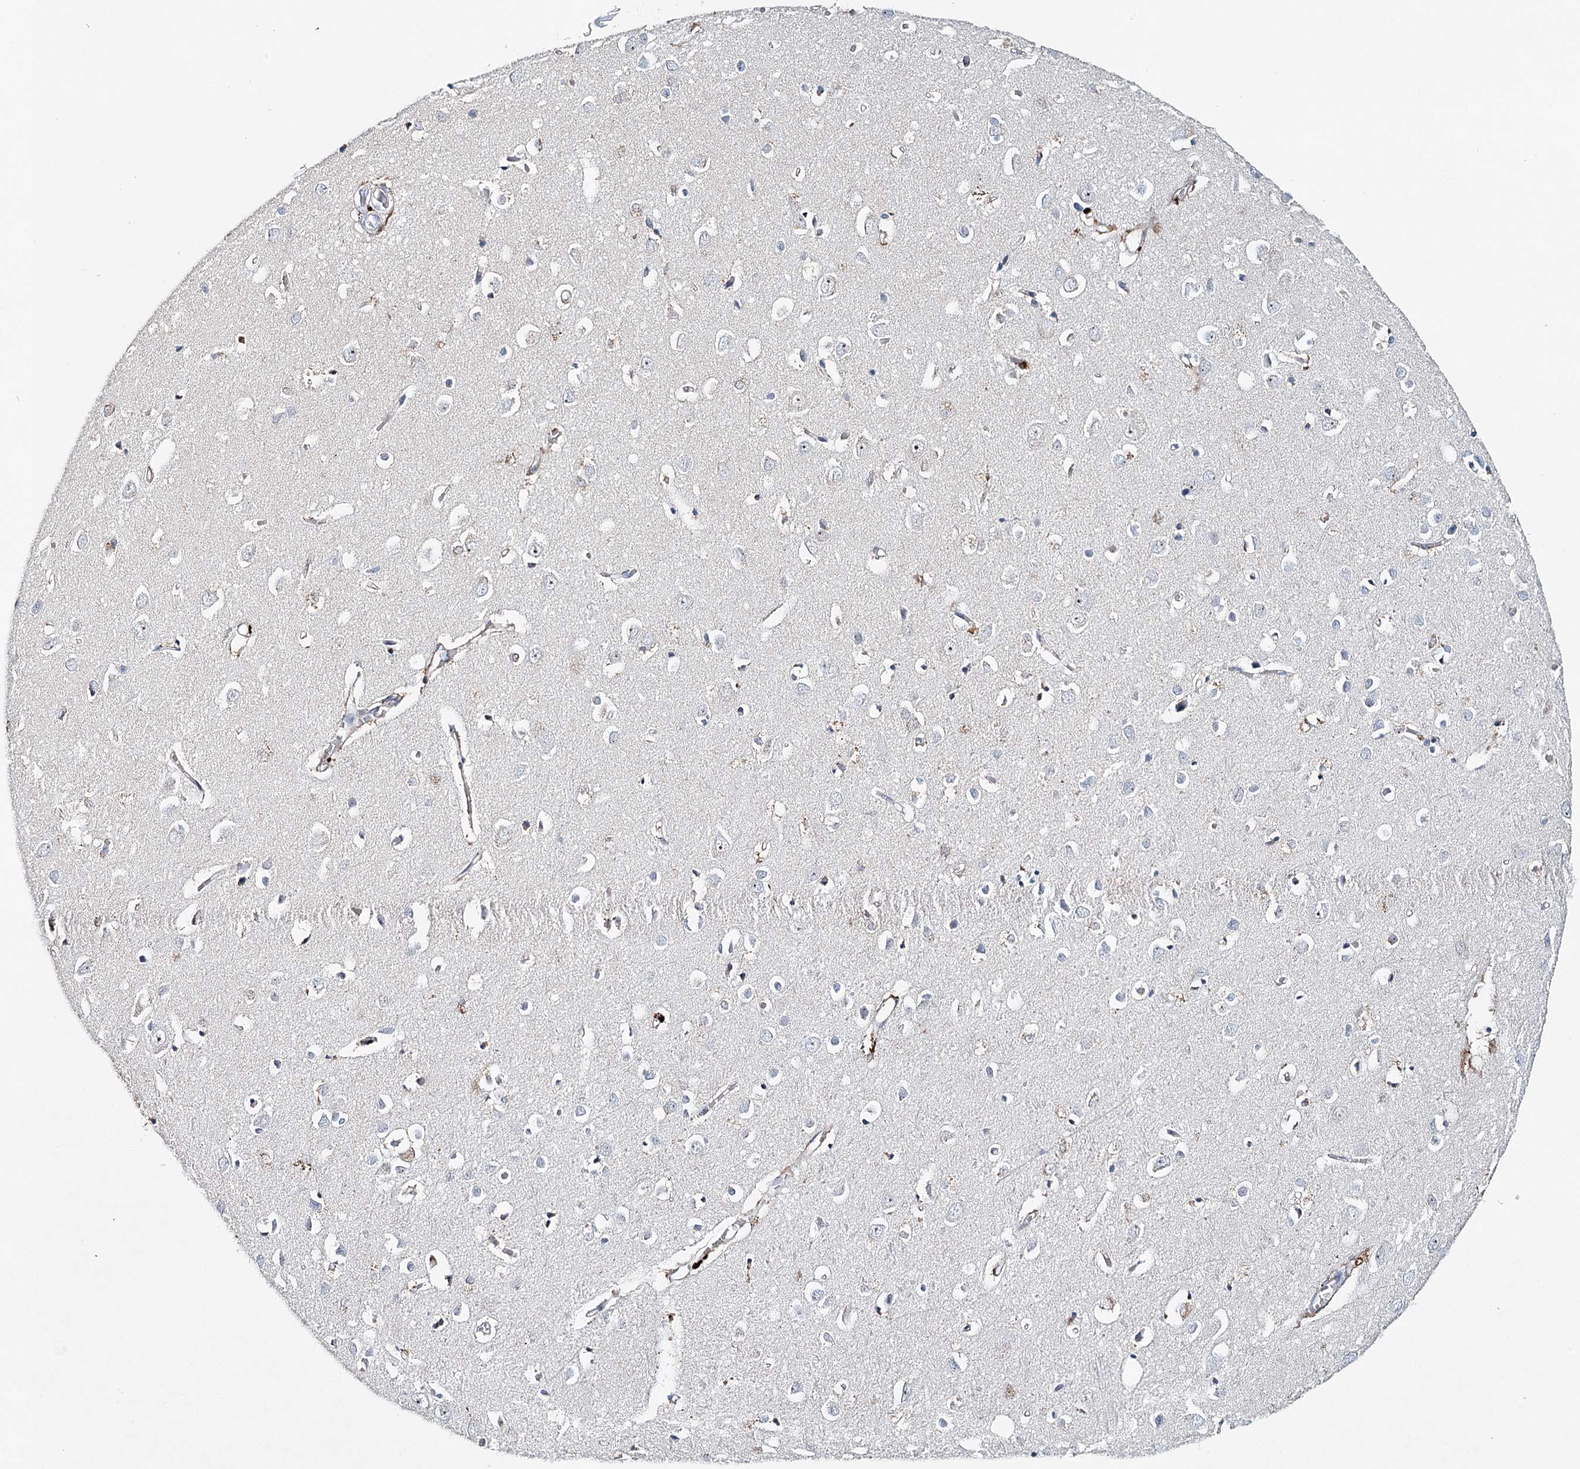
{"staining": {"intensity": "weak", "quantity": "25%-75%", "location": "cytoplasmic/membranous"}, "tissue": "cerebral cortex", "cell_type": "Endothelial cells", "image_type": "normal", "snomed": [{"axis": "morphology", "description": "Normal tissue, NOS"}, {"axis": "topography", "description": "Cerebral cortex"}], "caption": "Immunohistochemical staining of benign human cerebral cortex reveals weak cytoplasmic/membranous protein positivity in approximately 25%-75% of endothelial cells. Using DAB (brown) and hematoxylin (blue) stains, captured at high magnification using brightfield microscopy.", "gene": "RBM43", "patient": {"sex": "female", "age": 64}}